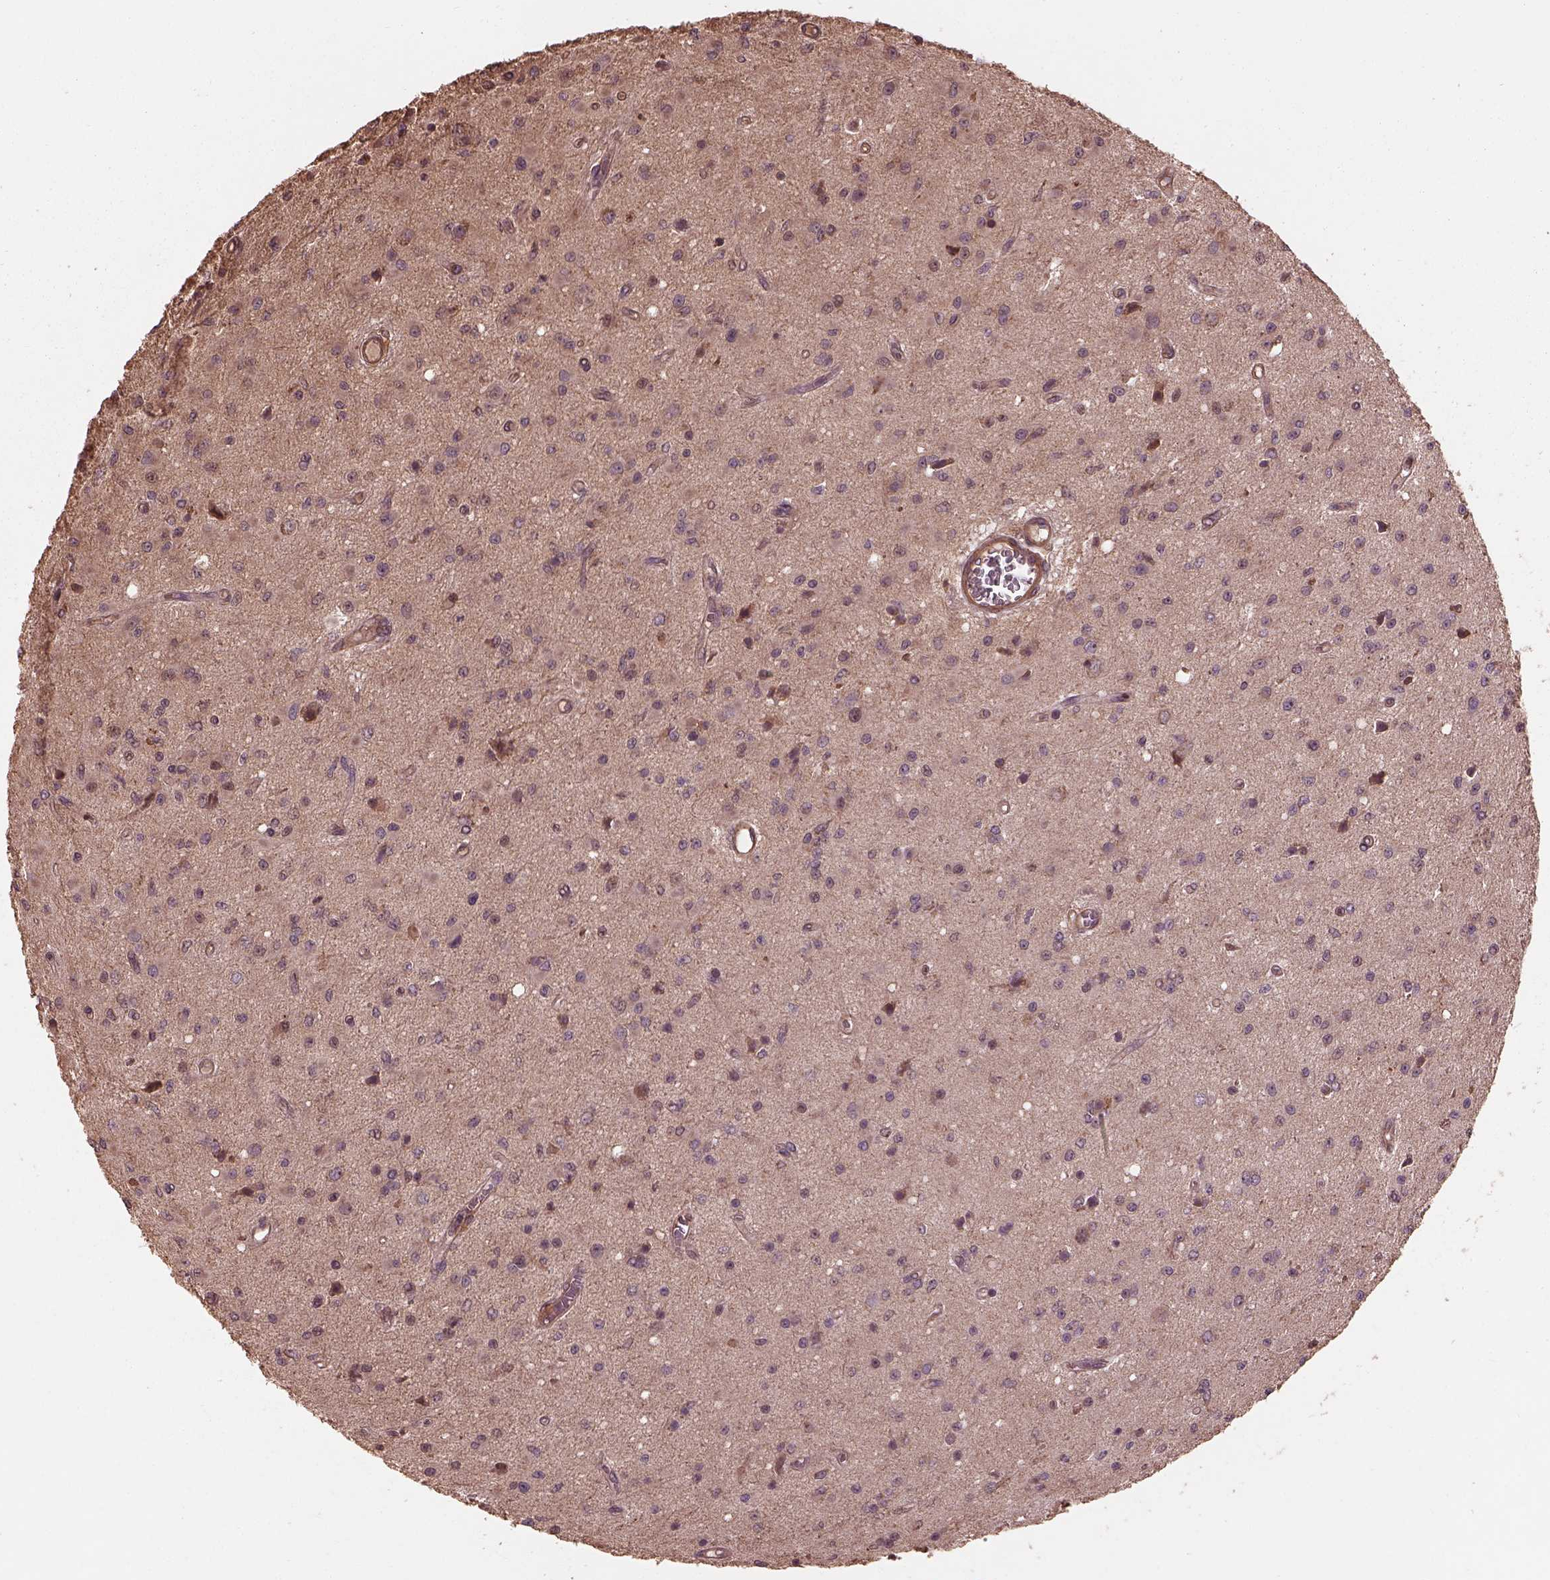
{"staining": {"intensity": "negative", "quantity": "none", "location": "none"}, "tissue": "glioma", "cell_type": "Tumor cells", "image_type": "cancer", "snomed": [{"axis": "morphology", "description": "Glioma, malignant, Low grade"}, {"axis": "topography", "description": "Brain"}], "caption": "Tumor cells are negative for brown protein staining in glioma.", "gene": "METTL4", "patient": {"sex": "female", "age": 45}}